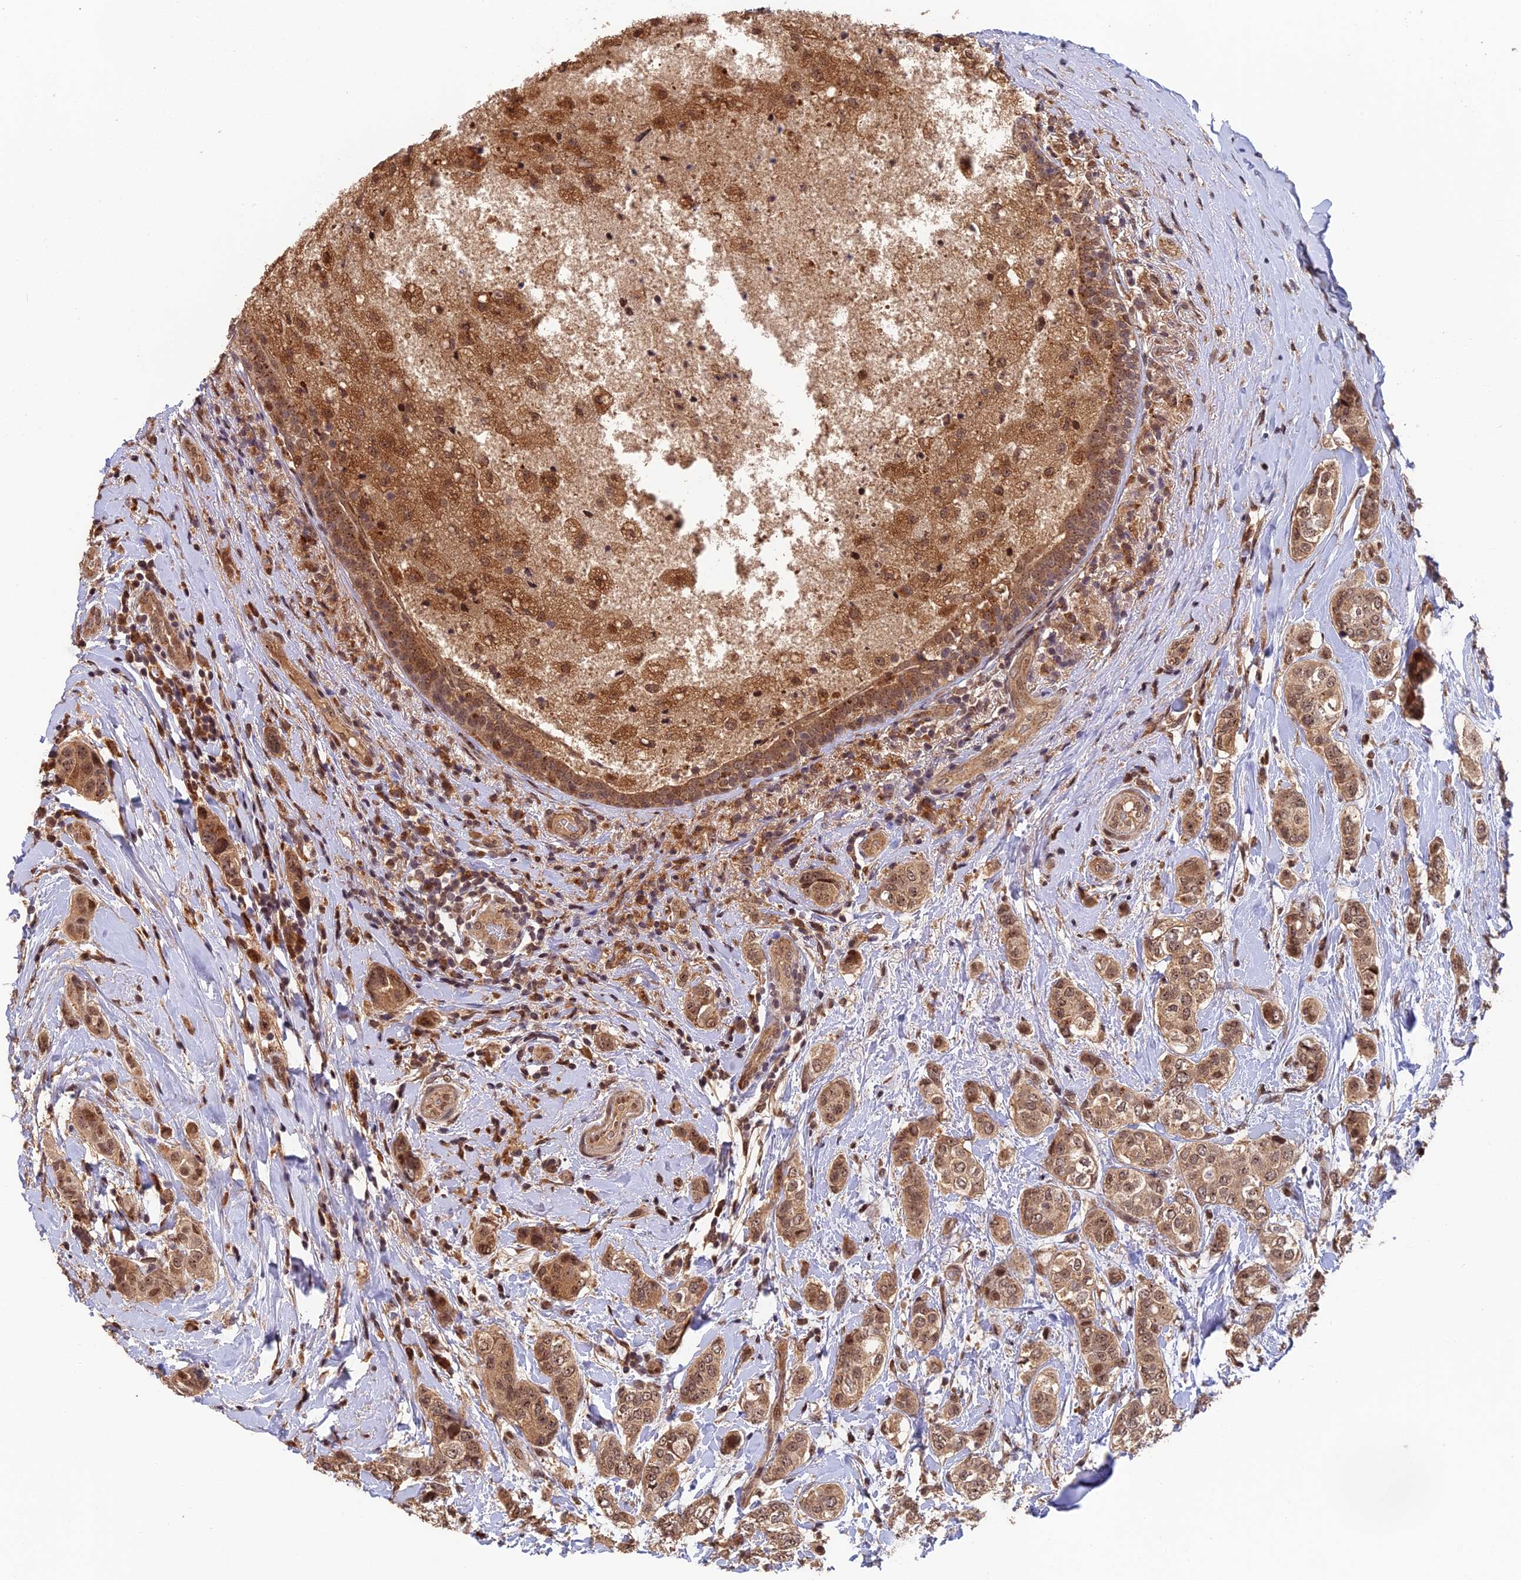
{"staining": {"intensity": "moderate", "quantity": ">75%", "location": "cytoplasmic/membranous,nuclear"}, "tissue": "breast cancer", "cell_type": "Tumor cells", "image_type": "cancer", "snomed": [{"axis": "morphology", "description": "Lobular carcinoma"}, {"axis": "topography", "description": "Breast"}], "caption": "Lobular carcinoma (breast) stained with DAB (3,3'-diaminobenzidine) immunohistochemistry (IHC) shows medium levels of moderate cytoplasmic/membranous and nuclear positivity in approximately >75% of tumor cells.", "gene": "OSBPL1A", "patient": {"sex": "female", "age": 51}}